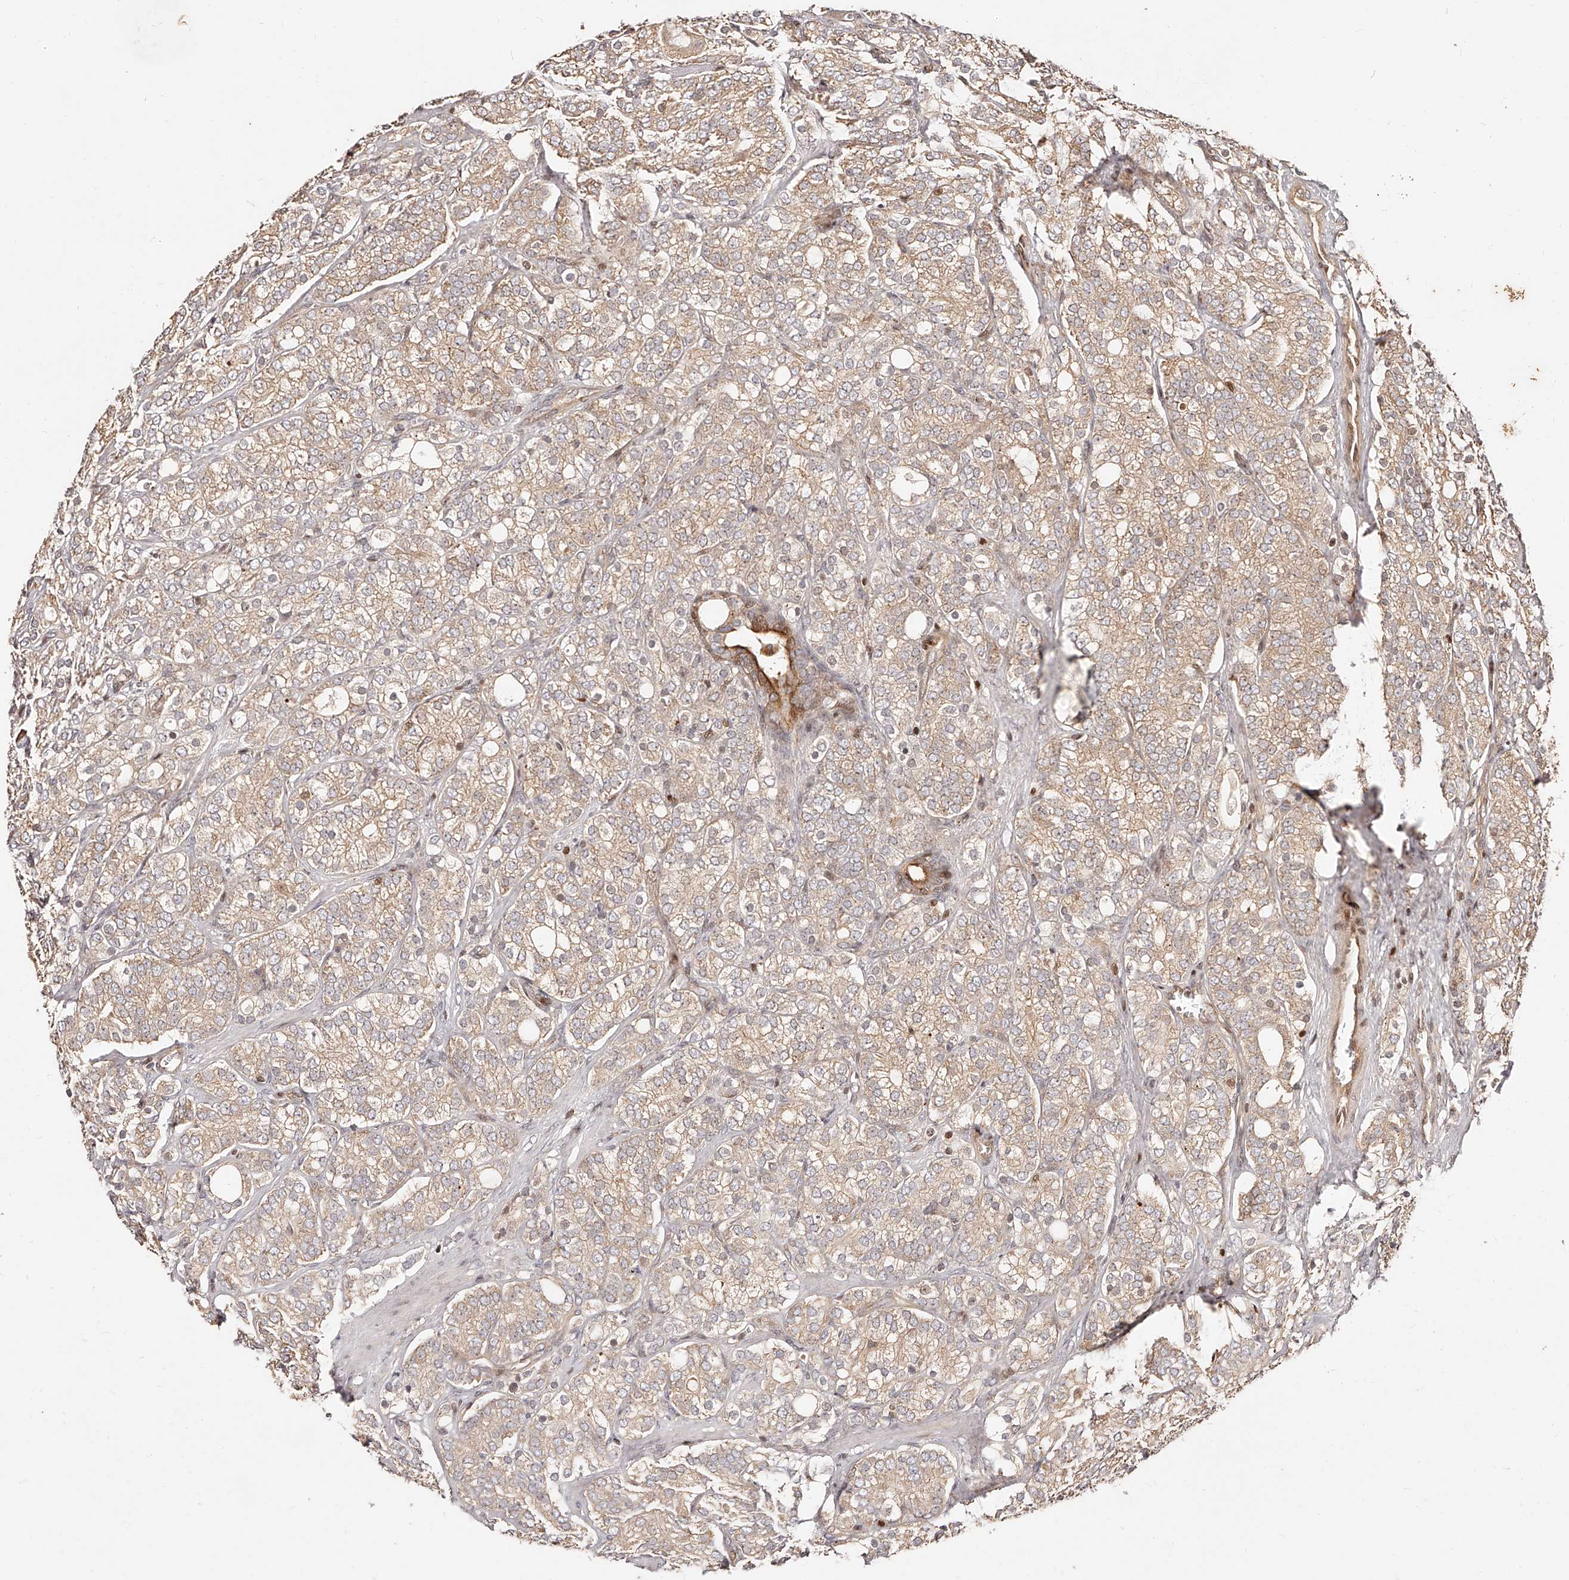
{"staining": {"intensity": "weak", "quantity": "25%-75%", "location": "cytoplasmic/membranous"}, "tissue": "prostate cancer", "cell_type": "Tumor cells", "image_type": "cancer", "snomed": [{"axis": "morphology", "description": "Adenocarcinoma, High grade"}, {"axis": "topography", "description": "Prostate"}], "caption": "Protein positivity by immunohistochemistry (IHC) demonstrates weak cytoplasmic/membranous positivity in about 25%-75% of tumor cells in prostate cancer (high-grade adenocarcinoma). (IHC, brightfield microscopy, high magnification).", "gene": "PFDN2", "patient": {"sex": "male", "age": 57}}